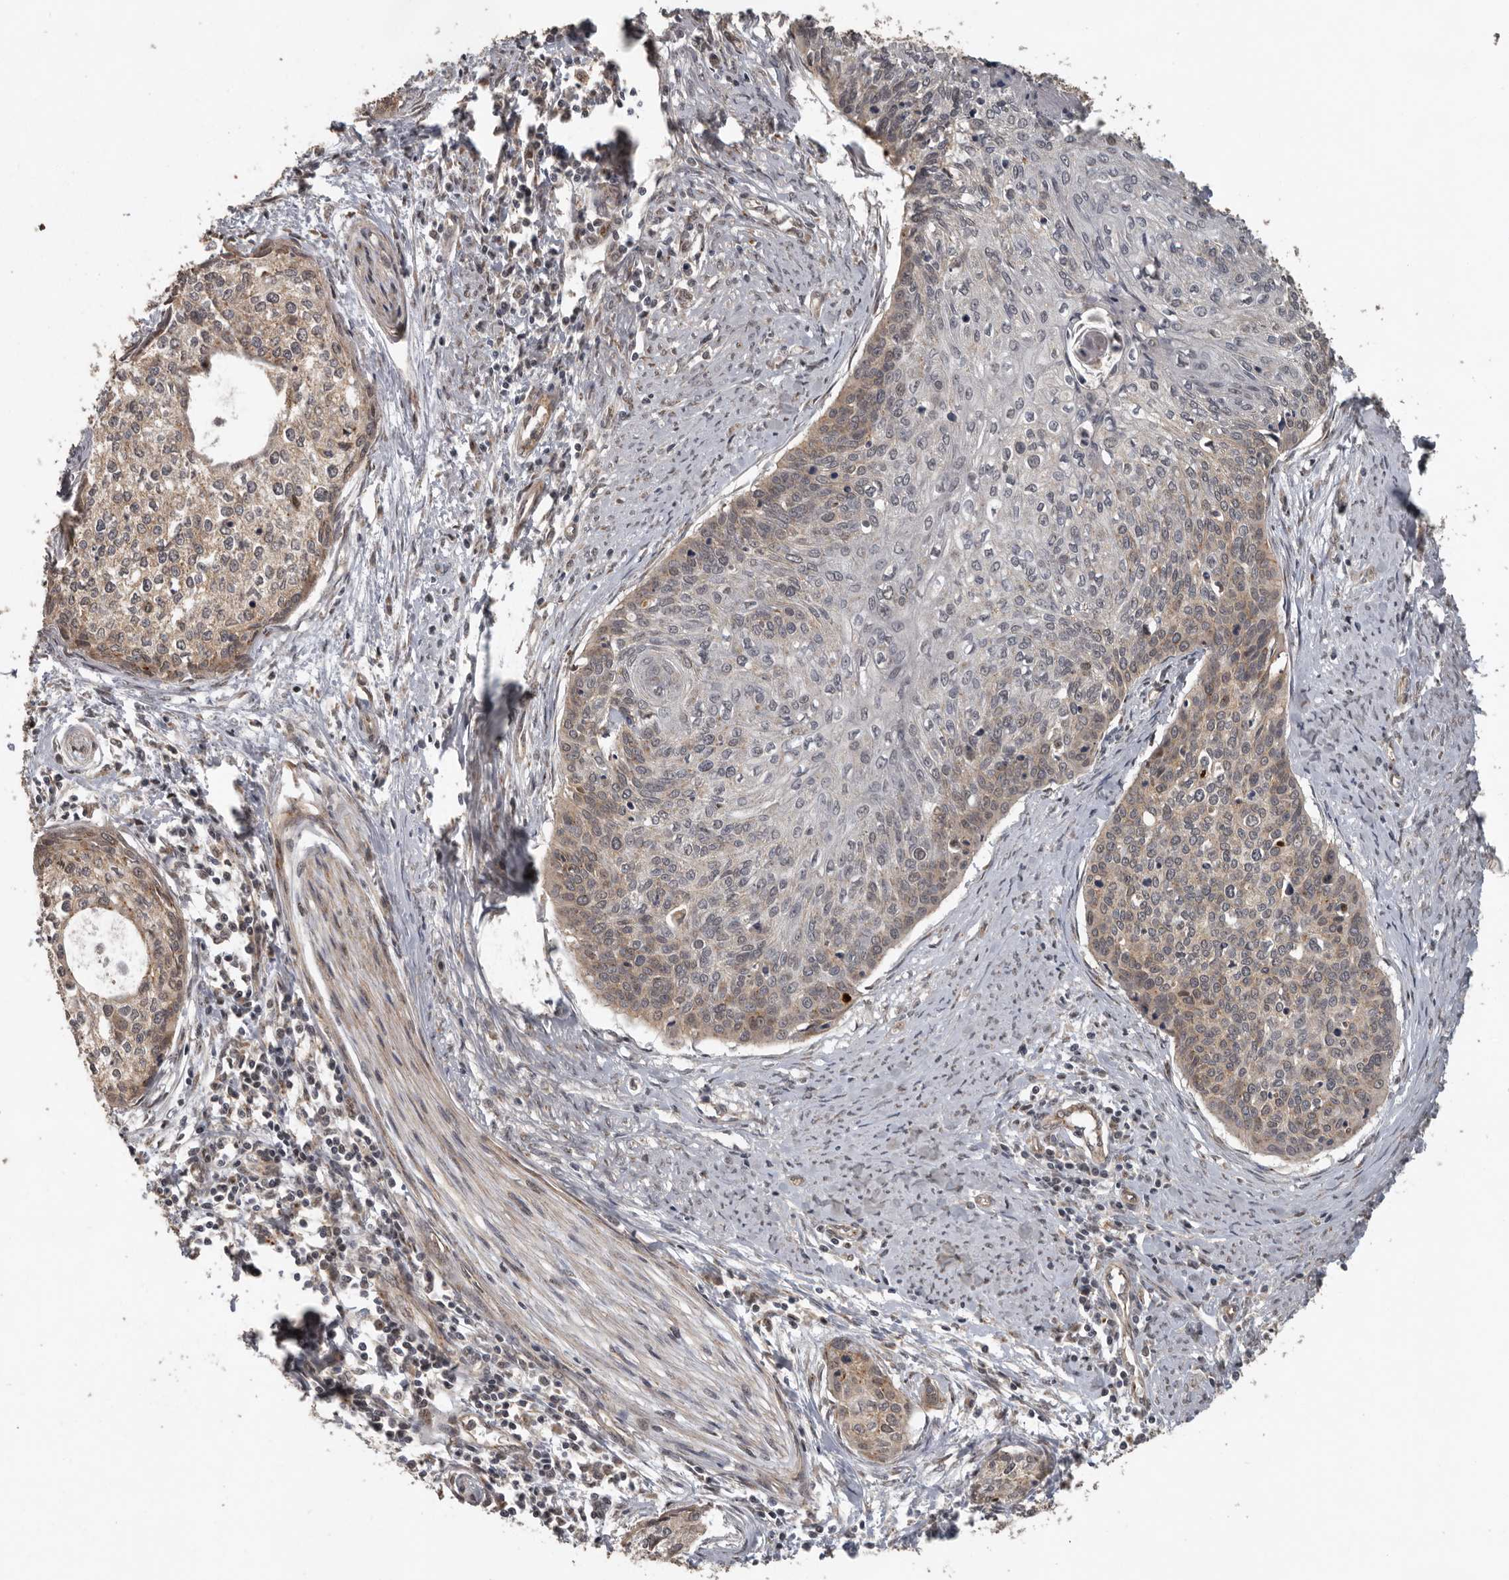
{"staining": {"intensity": "moderate", "quantity": "25%-75%", "location": "cytoplasmic/membranous"}, "tissue": "cervical cancer", "cell_type": "Tumor cells", "image_type": "cancer", "snomed": [{"axis": "morphology", "description": "Squamous cell carcinoma, NOS"}, {"axis": "topography", "description": "Cervix"}], "caption": "Approximately 25%-75% of tumor cells in cervical squamous cell carcinoma exhibit moderate cytoplasmic/membranous protein staining as visualized by brown immunohistochemical staining.", "gene": "CEP350", "patient": {"sex": "female", "age": 37}}